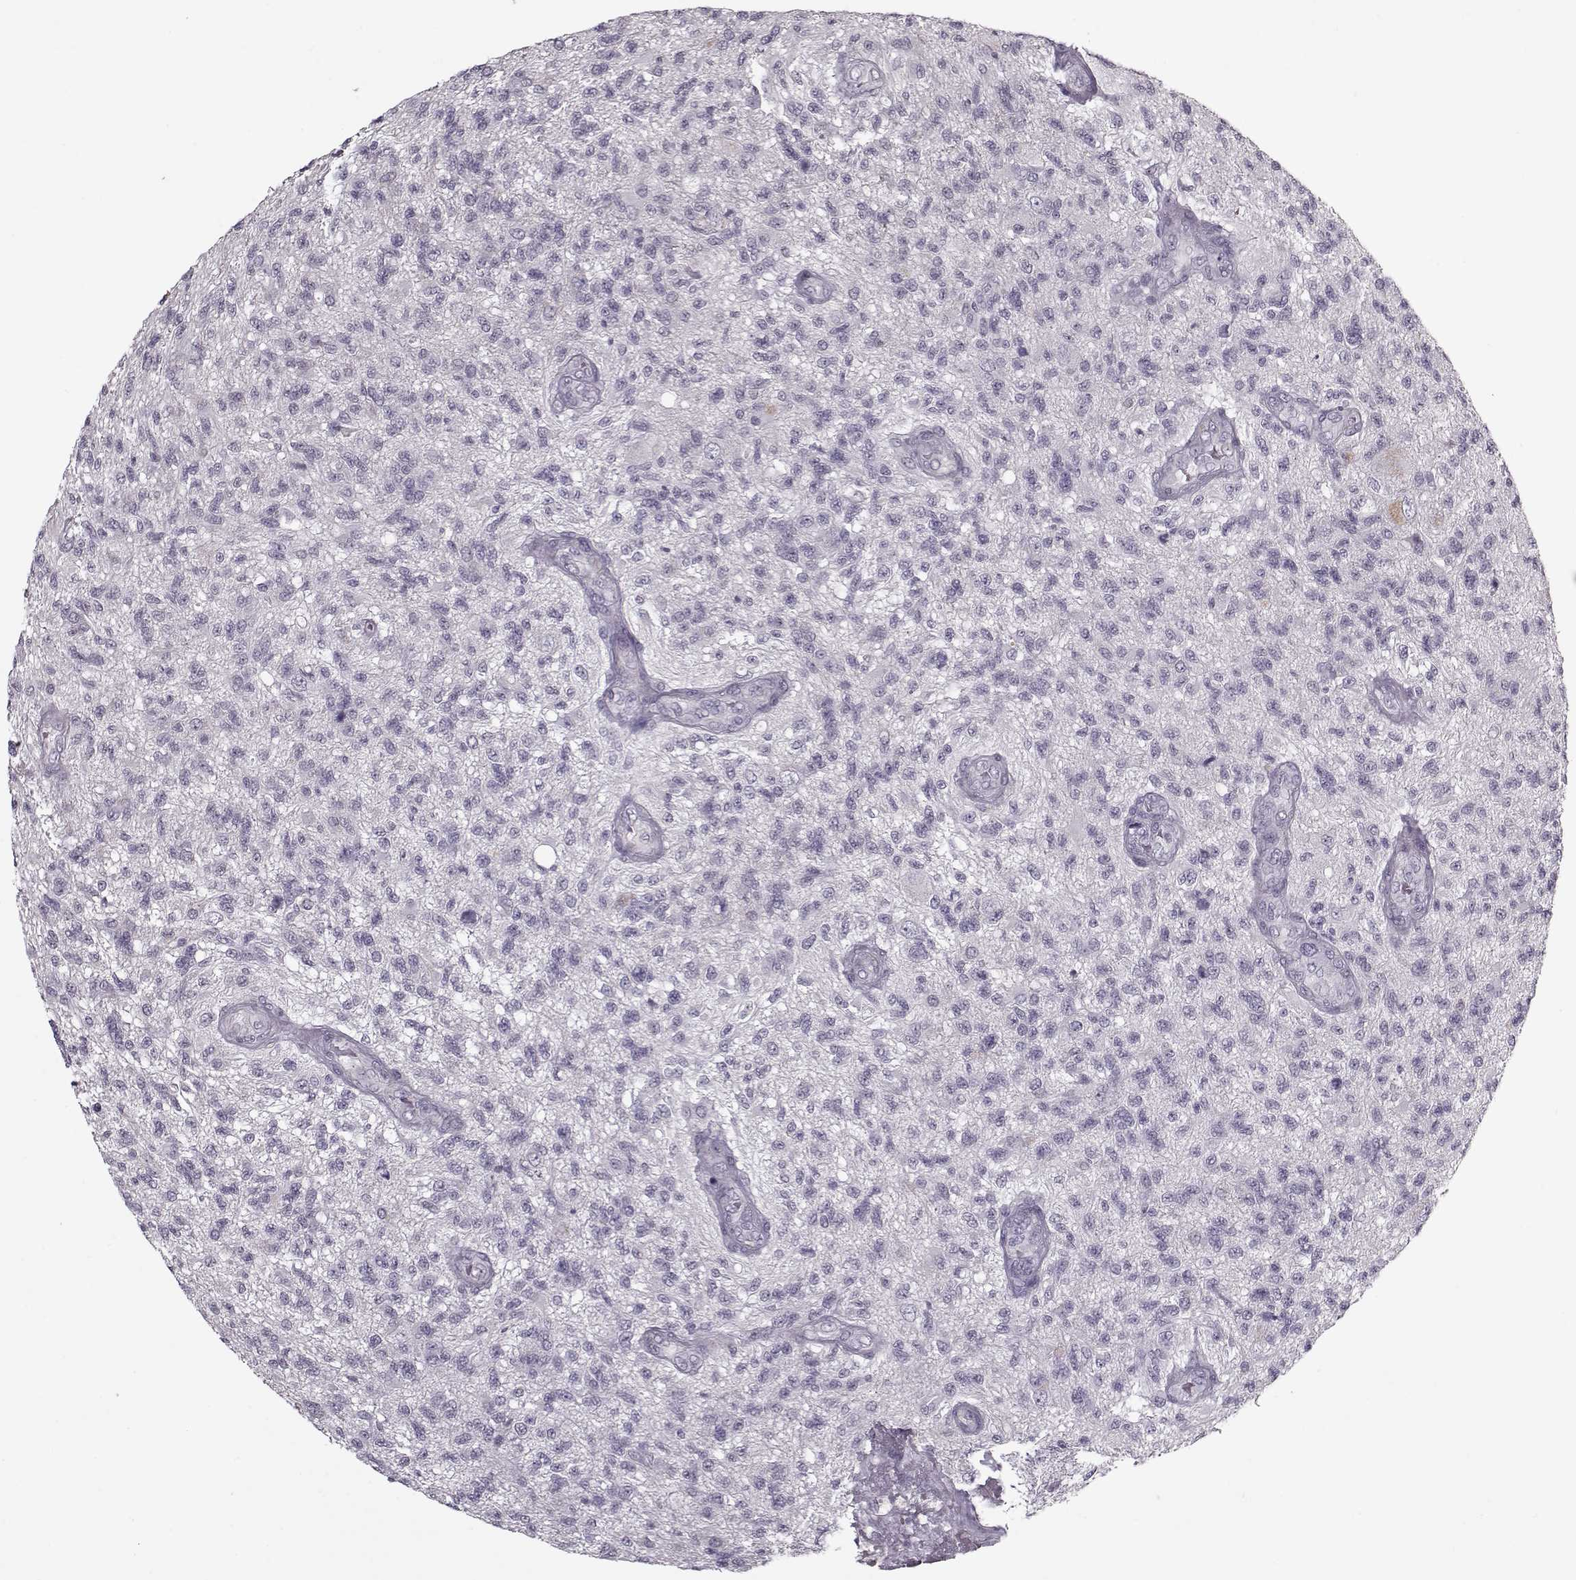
{"staining": {"intensity": "negative", "quantity": "none", "location": "none"}, "tissue": "glioma", "cell_type": "Tumor cells", "image_type": "cancer", "snomed": [{"axis": "morphology", "description": "Glioma, malignant, High grade"}, {"axis": "topography", "description": "Brain"}], "caption": "This image is of malignant high-grade glioma stained with IHC to label a protein in brown with the nuclei are counter-stained blue. There is no staining in tumor cells.", "gene": "KRT9", "patient": {"sex": "male", "age": 56}}